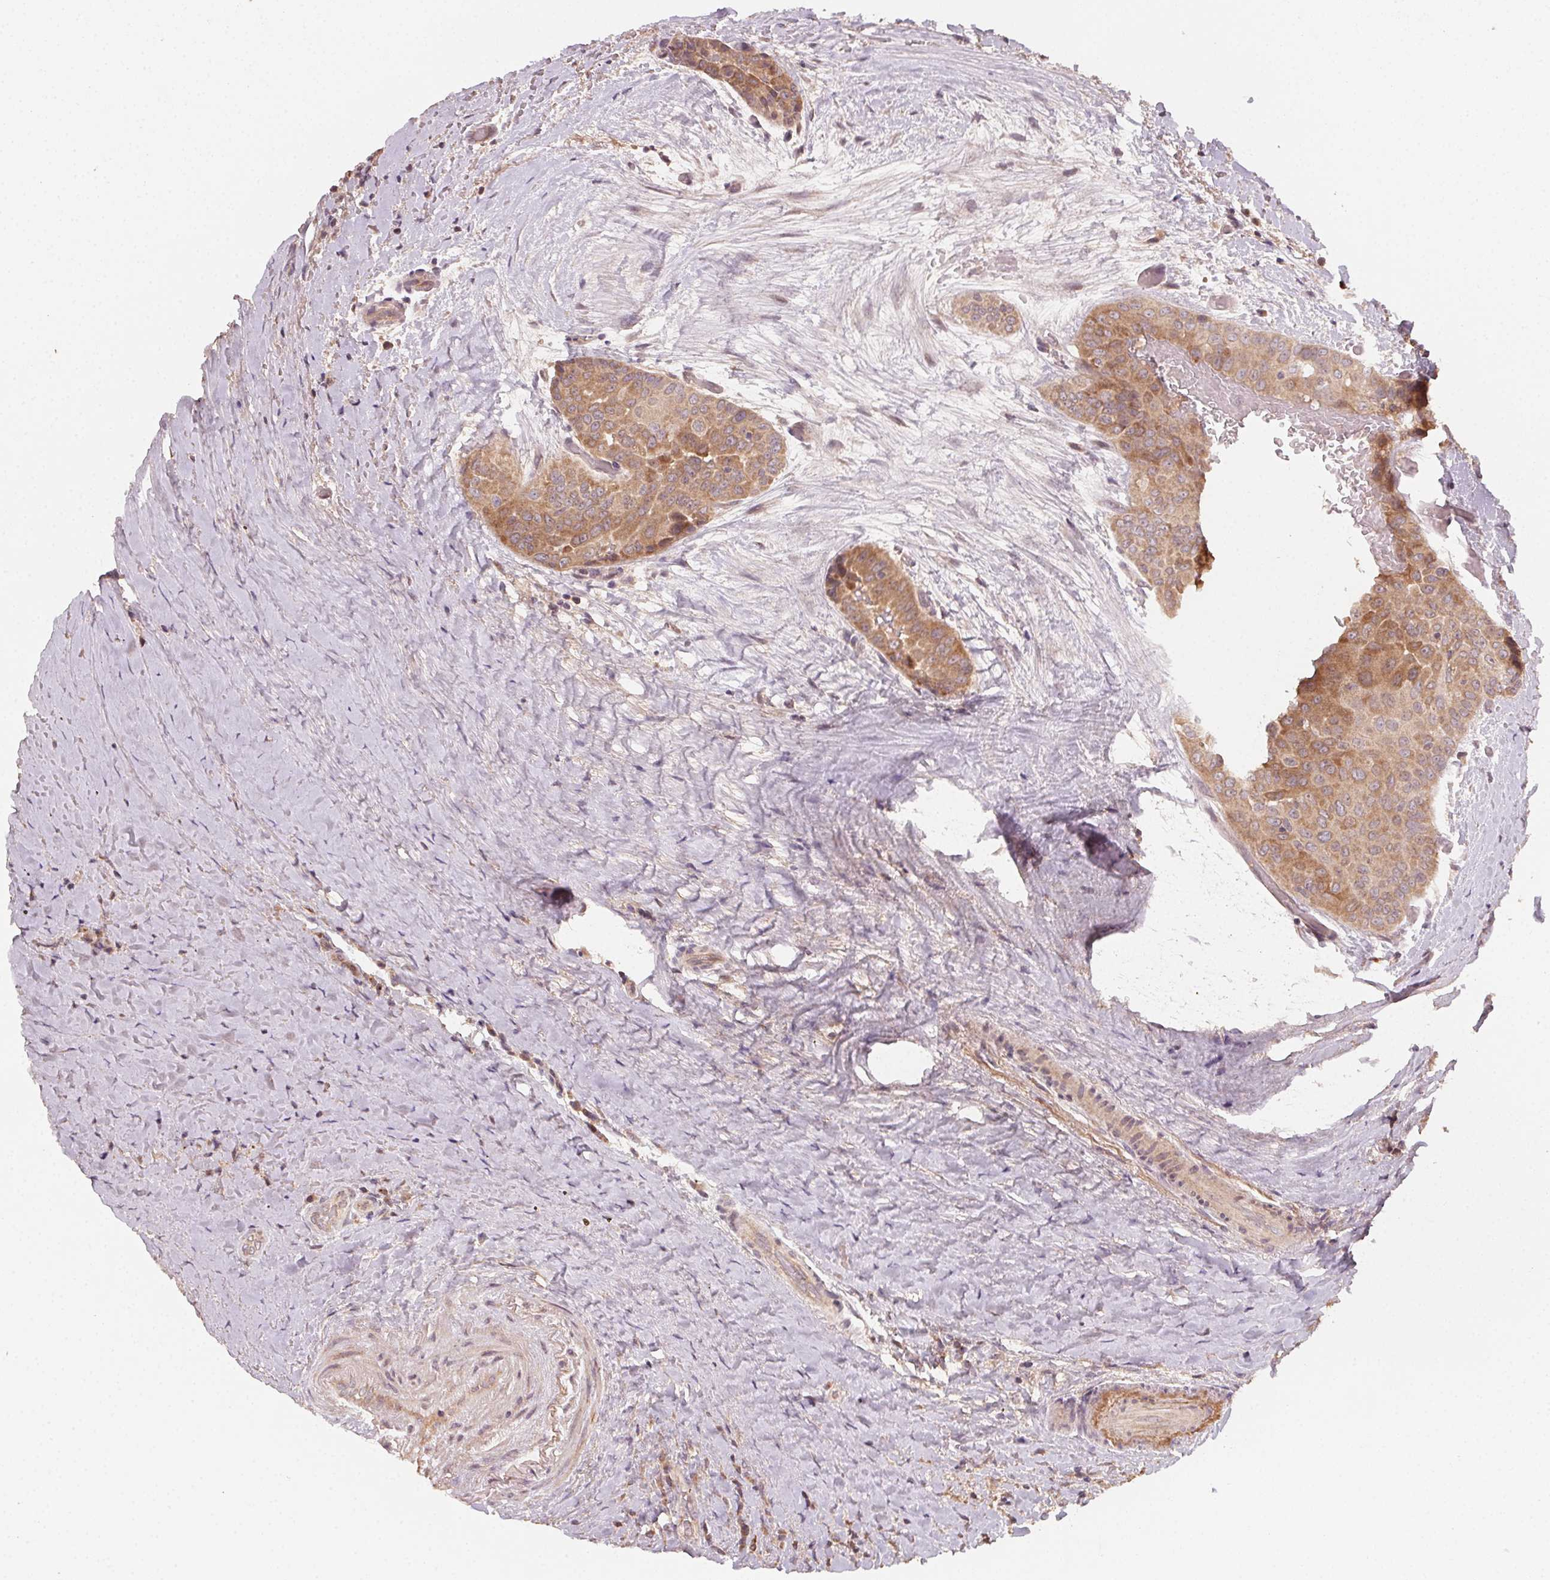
{"staining": {"intensity": "moderate", "quantity": ">75%", "location": "cytoplasmic/membranous"}, "tissue": "thyroid cancer", "cell_type": "Tumor cells", "image_type": "cancer", "snomed": [{"axis": "morphology", "description": "Papillary adenocarcinoma, NOS"}, {"axis": "morphology", "description": "Papillary adenoma metastatic"}, {"axis": "topography", "description": "Thyroid gland"}], "caption": "Tumor cells display medium levels of moderate cytoplasmic/membranous positivity in approximately >75% of cells in thyroid cancer.", "gene": "WBP2", "patient": {"sex": "female", "age": 50}}